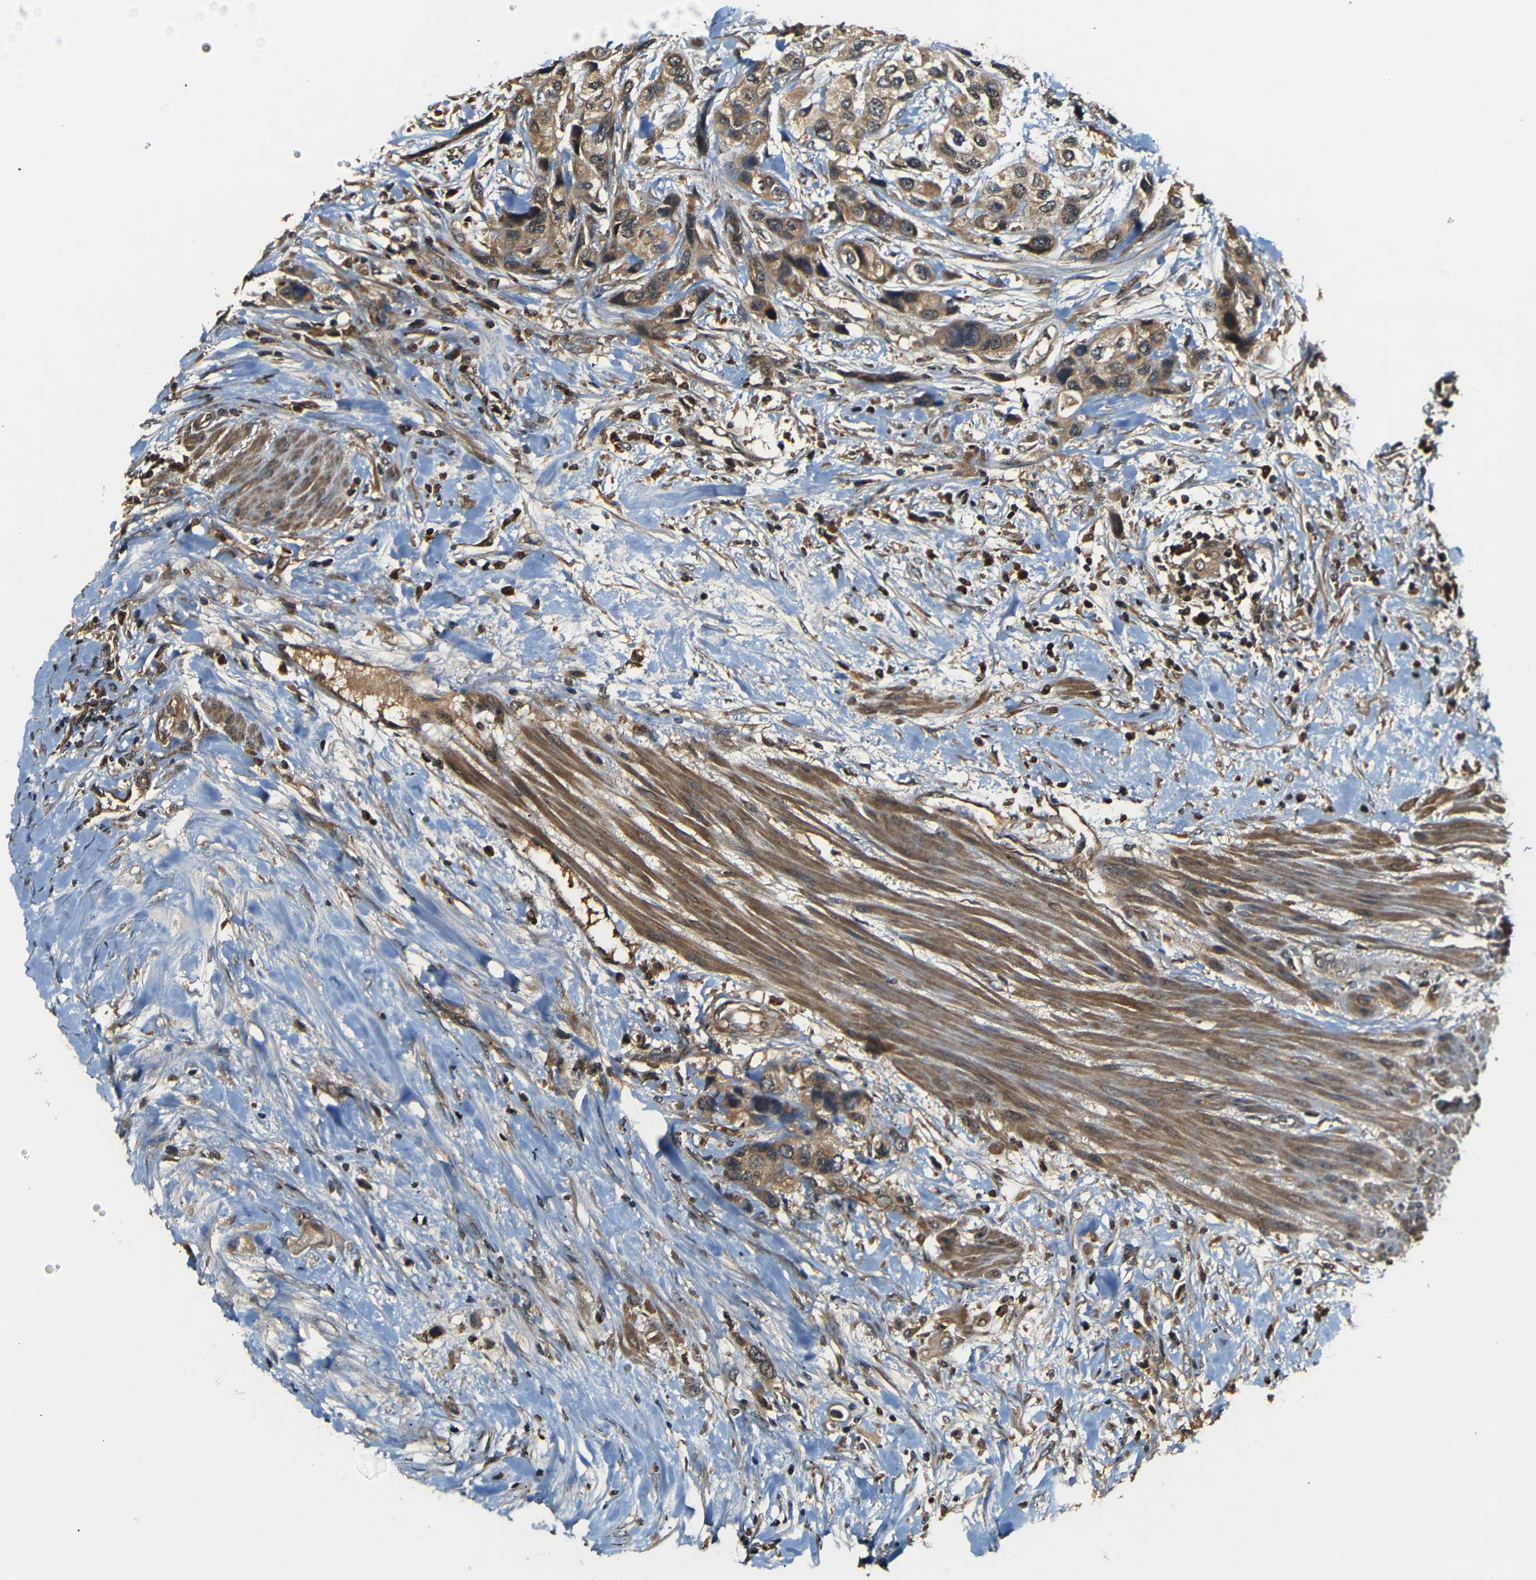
{"staining": {"intensity": "moderate", "quantity": ">75%", "location": "cytoplasmic/membranous"}, "tissue": "urothelial cancer", "cell_type": "Tumor cells", "image_type": "cancer", "snomed": [{"axis": "morphology", "description": "Urothelial carcinoma, High grade"}, {"axis": "topography", "description": "Urinary bladder"}], "caption": "Immunohistochemistry (DAB) staining of human urothelial cancer reveals moderate cytoplasmic/membranous protein expression in about >75% of tumor cells.", "gene": "TANK", "patient": {"sex": "female", "age": 56}}